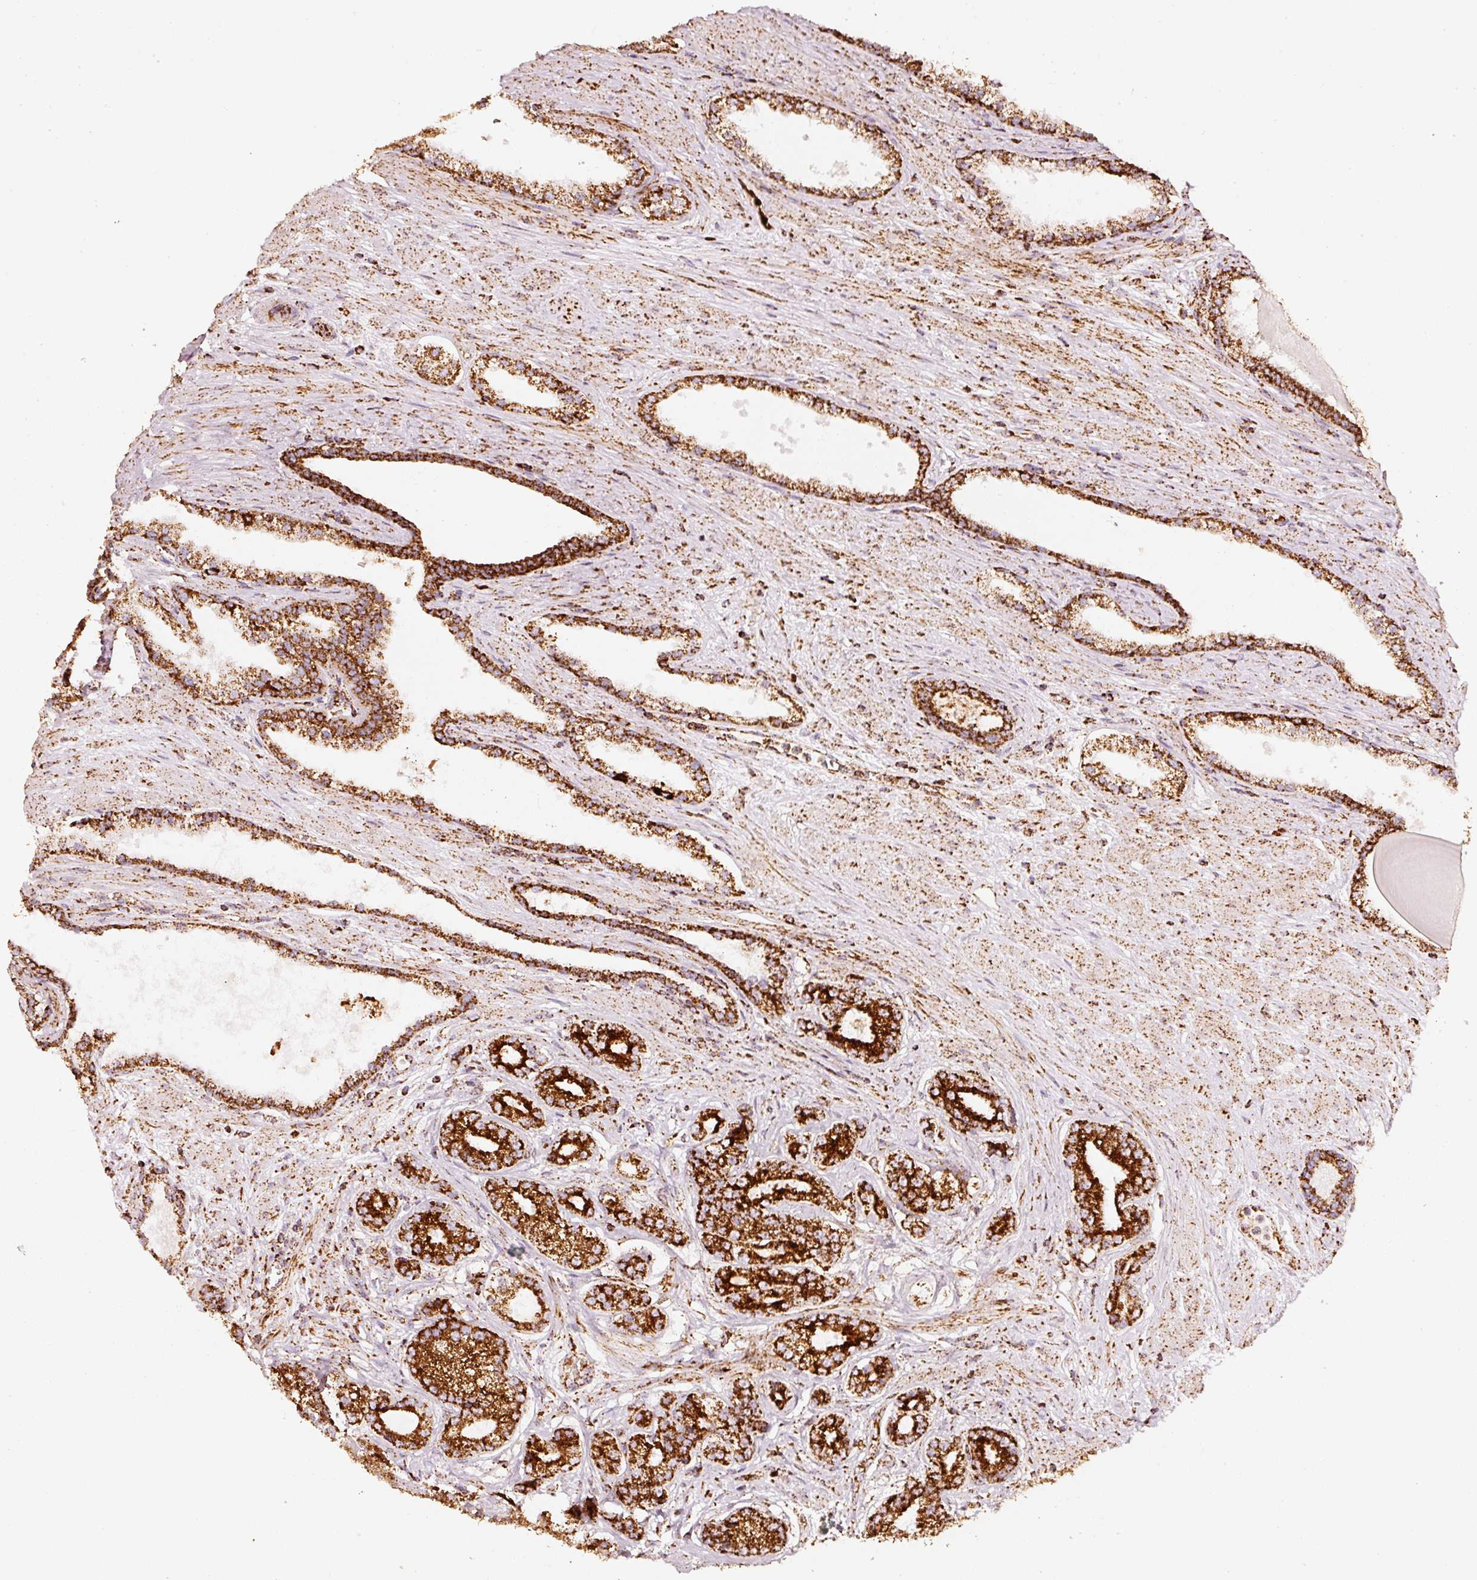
{"staining": {"intensity": "strong", "quantity": ">75%", "location": "cytoplasmic/membranous"}, "tissue": "prostate cancer", "cell_type": "Tumor cells", "image_type": "cancer", "snomed": [{"axis": "morphology", "description": "Adenocarcinoma, Low grade"}, {"axis": "topography", "description": "Prostate"}], "caption": "Immunohistochemical staining of prostate low-grade adenocarcinoma reveals strong cytoplasmic/membranous protein positivity in approximately >75% of tumor cells.", "gene": "UQCRC1", "patient": {"sex": "male", "age": 61}}